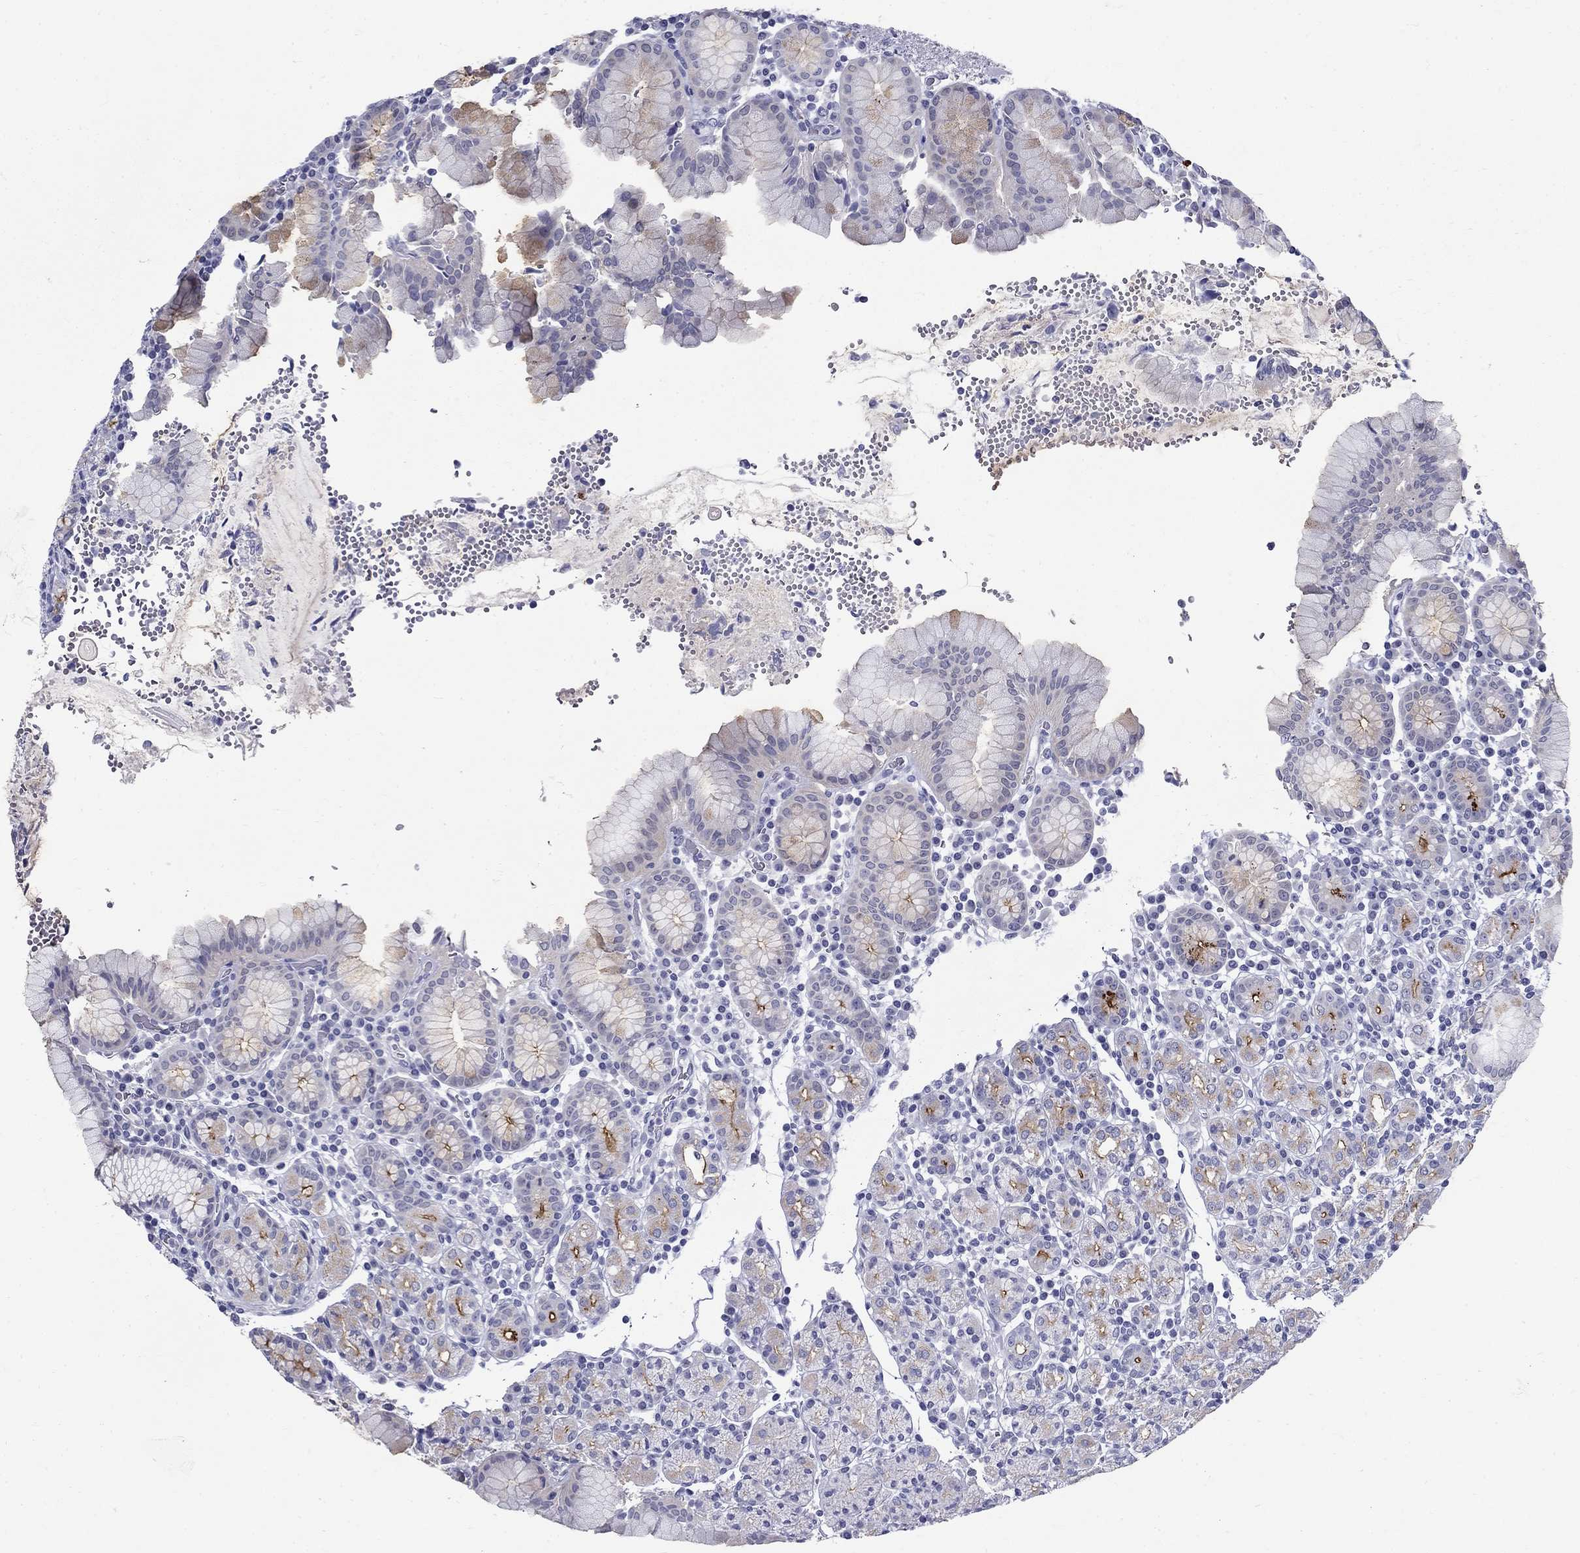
{"staining": {"intensity": "strong", "quantity": "<25%", "location": "cytoplasmic/membranous"}, "tissue": "stomach", "cell_type": "Glandular cells", "image_type": "normal", "snomed": [{"axis": "morphology", "description": "Normal tissue, NOS"}, {"axis": "topography", "description": "Stomach, upper"}, {"axis": "topography", "description": "Stomach"}], "caption": "Stomach stained with a brown dye reveals strong cytoplasmic/membranous positive staining in approximately <25% of glandular cells.", "gene": "C4orf19", "patient": {"sex": "male", "age": 62}}